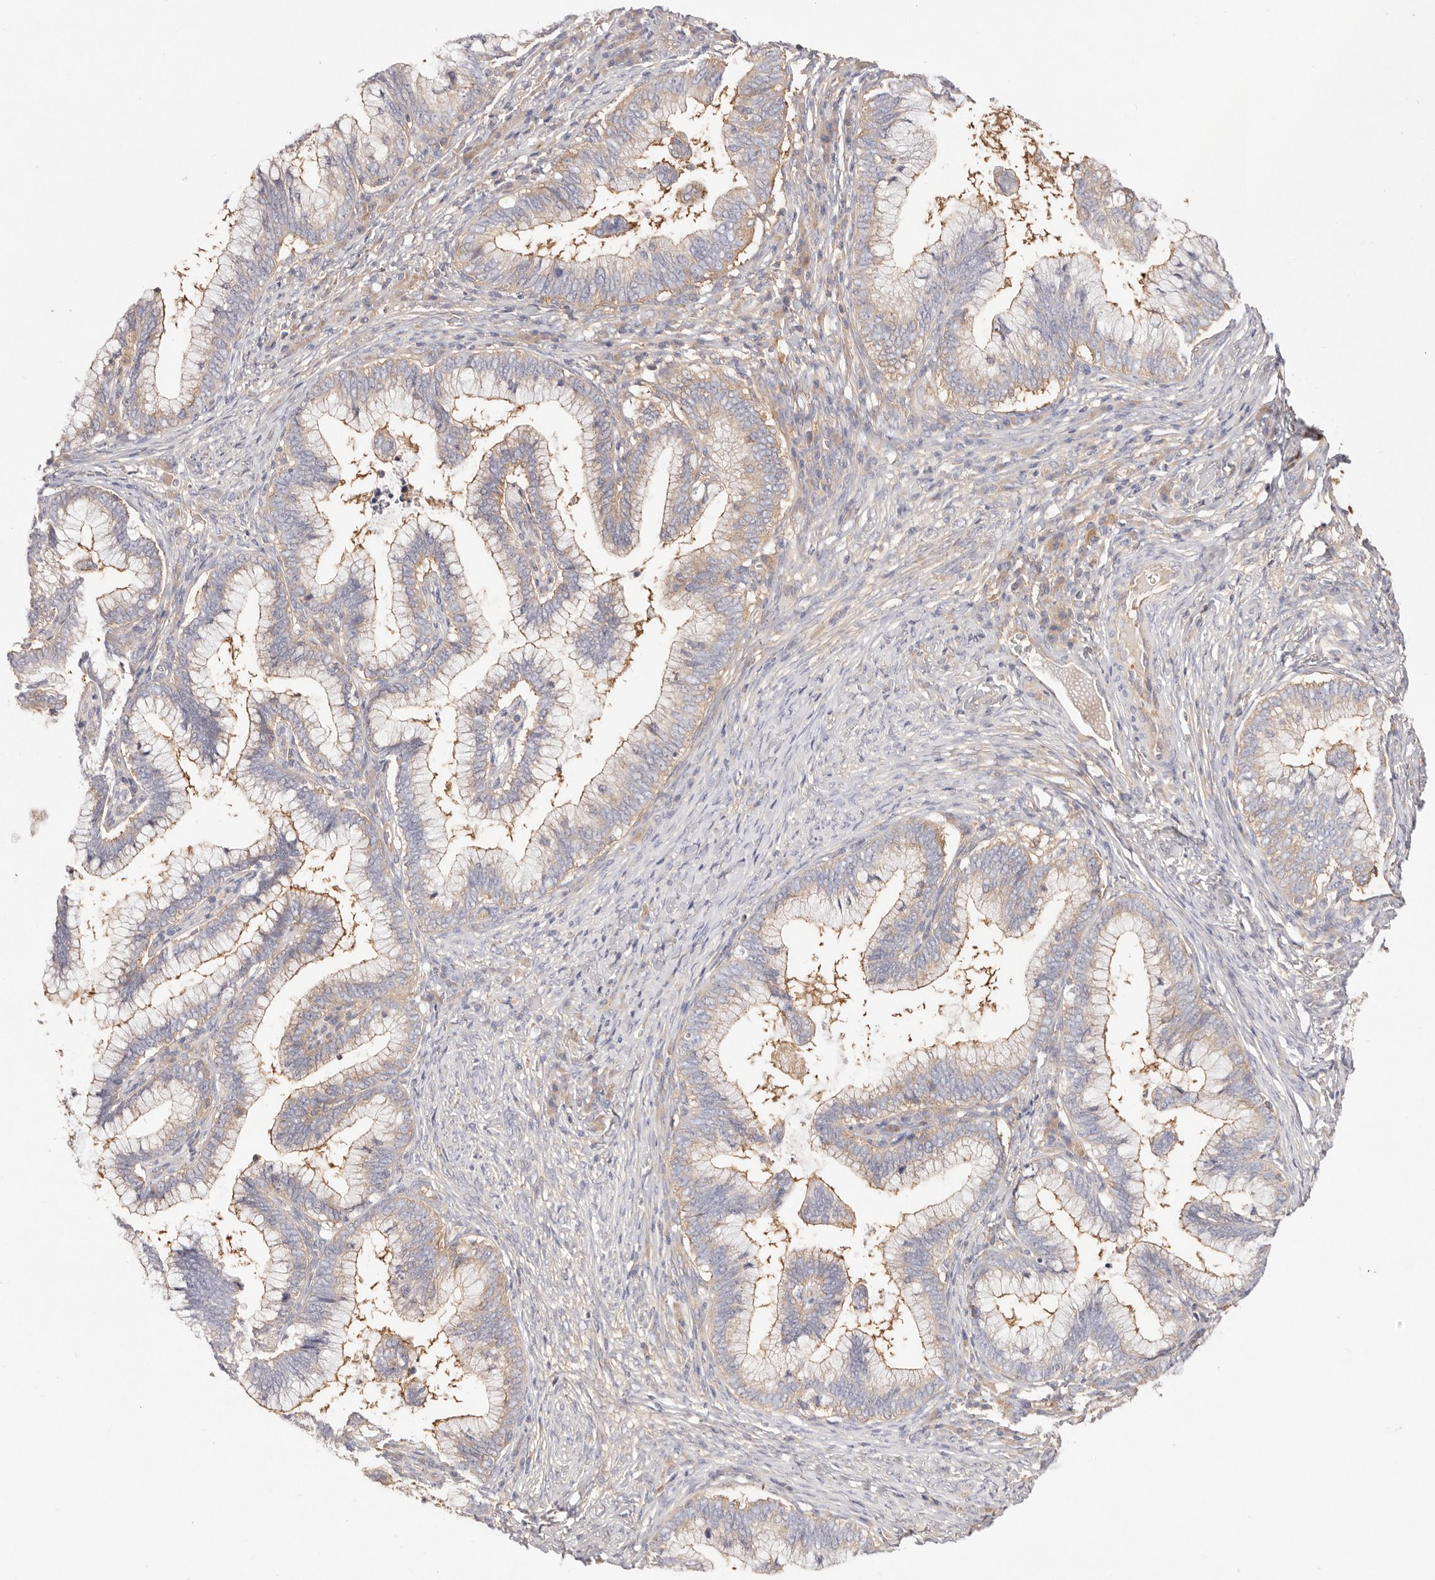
{"staining": {"intensity": "moderate", "quantity": "25%-75%", "location": "cytoplasmic/membranous"}, "tissue": "cervical cancer", "cell_type": "Tumor cells", "image_type": "cancer", "snomed": [{"axis": "morphology", "description": "Adenocarcinoma, NOS"}, {"axis": "topography", "description": "Cervix"}], "caption": "This histopathology image shows immunohistochemistry staining of adenocarcinoma (cervical), with medium moderate cytoplasmic/membranous staining in approximately 25%-75% of tumor cells.", "gene": "KCMF1", "patient": {"sex": "female", "age": 36}}